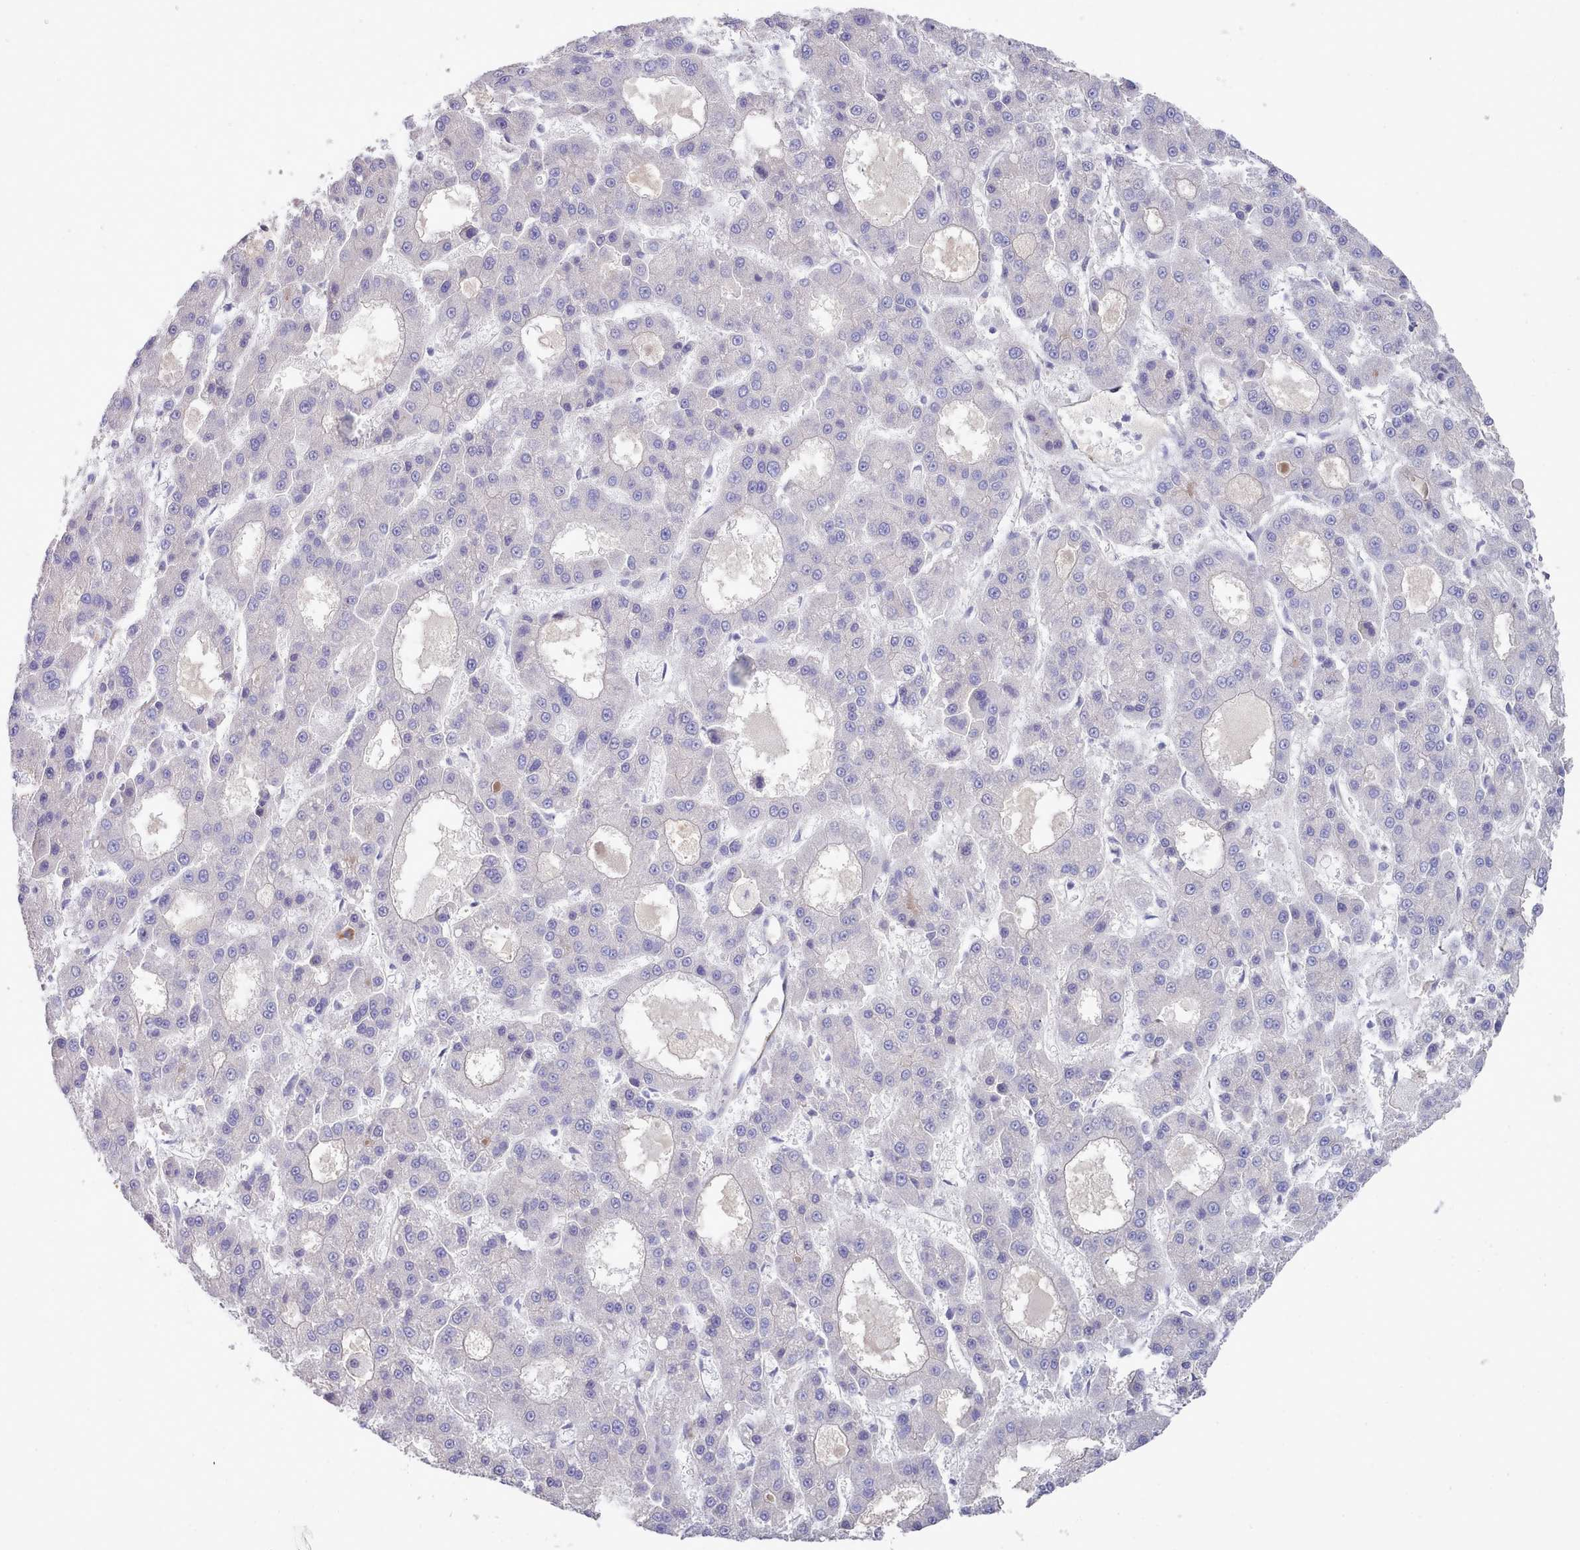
{"staining": {"intensity": "negative", "quantity": "none", "location": "none"}, "tissue": "liver cancer", "cell_type": "Tumor cells", "image_type": "cancer", "snomed": [{"axis": "morphology", "description": "Carcinoma, Hepatocellular, NOS"}, {"axis": "topography", "description": "Liver"}], "caption": "Image shows no protein positivity in tumor cells of liver cancer (hepatocellular carcinoma) tissue.", "gene": "ZC3H13", "patient": {"sex": "male", "age": 70}}